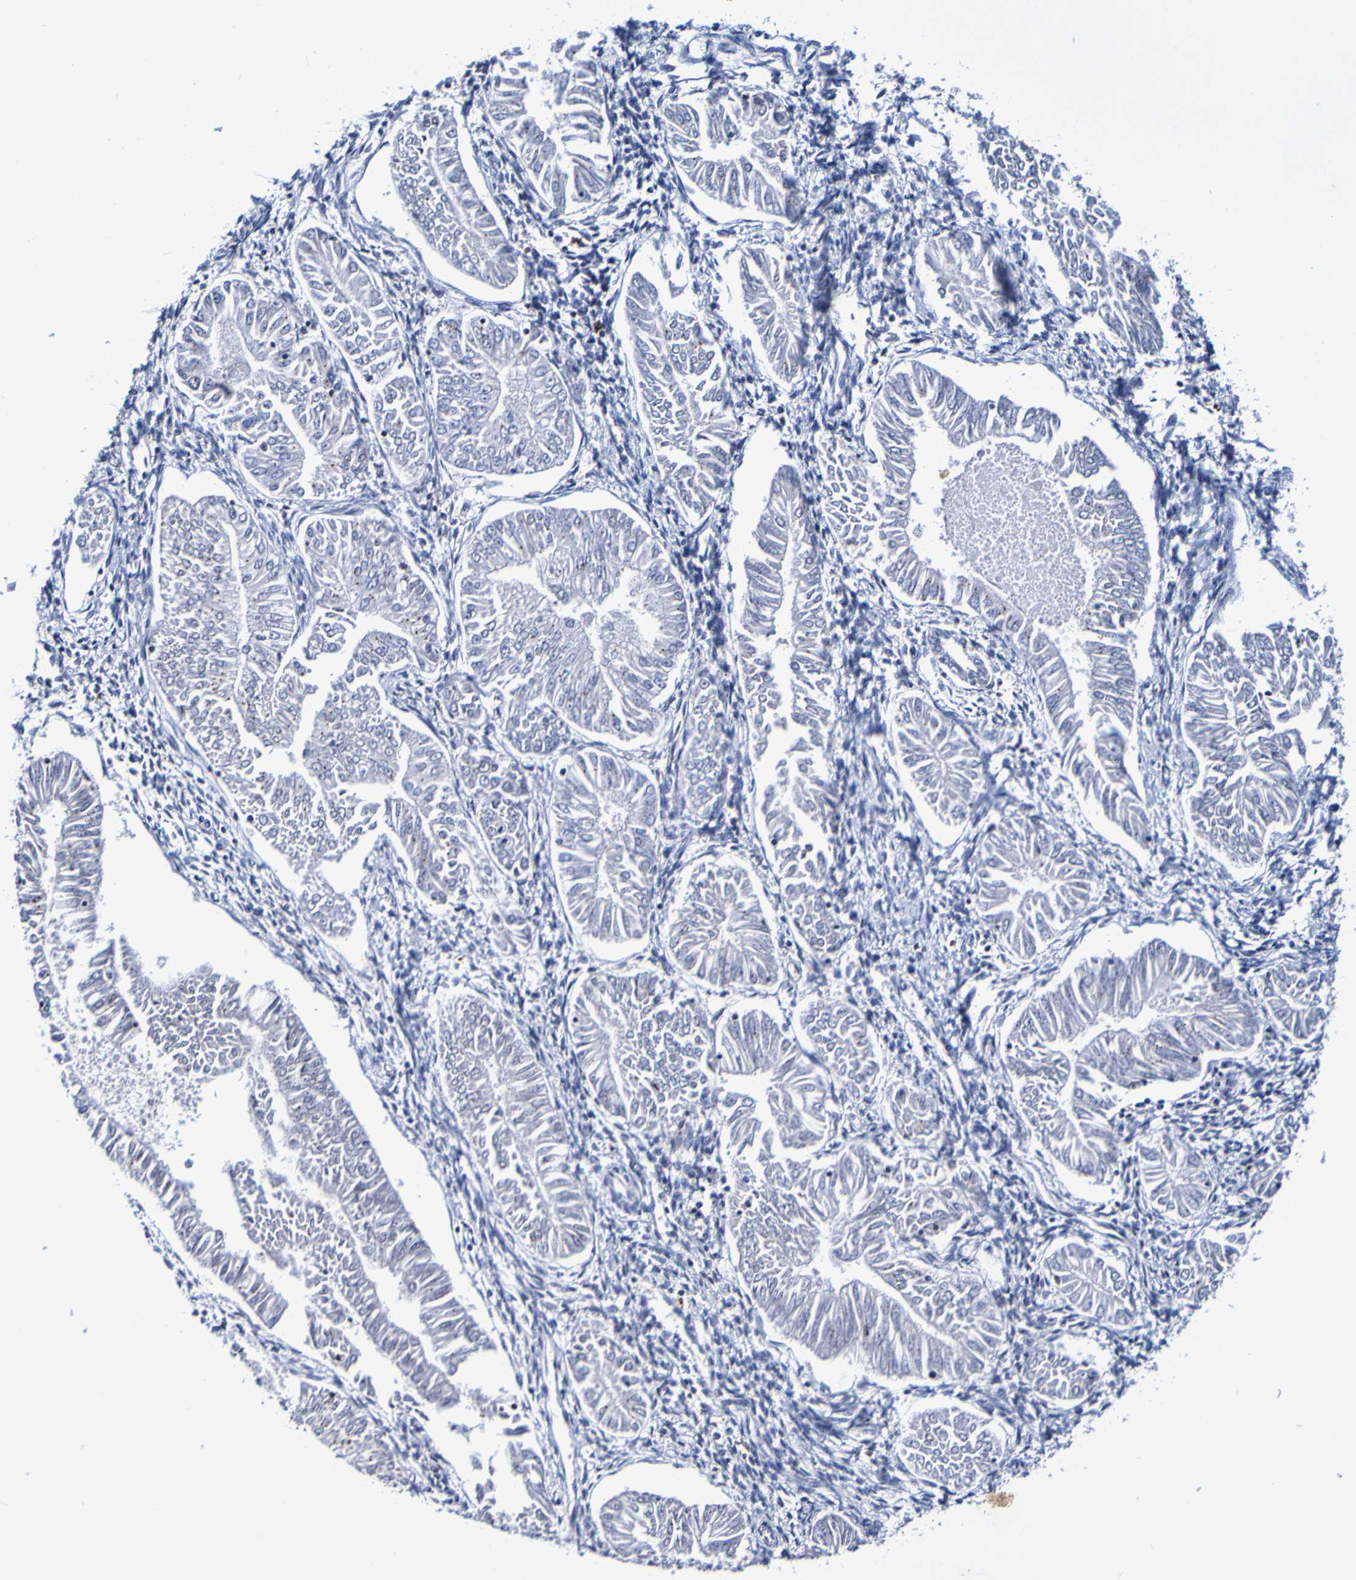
{"staining": {"intensity": "negative", "quantity": "none", "location": "none"}, "tissue": "endometrial cancer", "cell_type": "Tumor cells", "image_type": "cancer", "snomed": [{"axis": "morphology", "description": "Adenocarcinoma, NOS"}, {"axis": "topography", "description": "Endometrium"}], "caption": "This is a histopathology image of immunohistochemistry (IHC) staining of adenocarcinoma (endometrial), which shows no staining in tumor cells.", "gene": "SEZ6", "patient": {"sex": "female", "age": 53}}